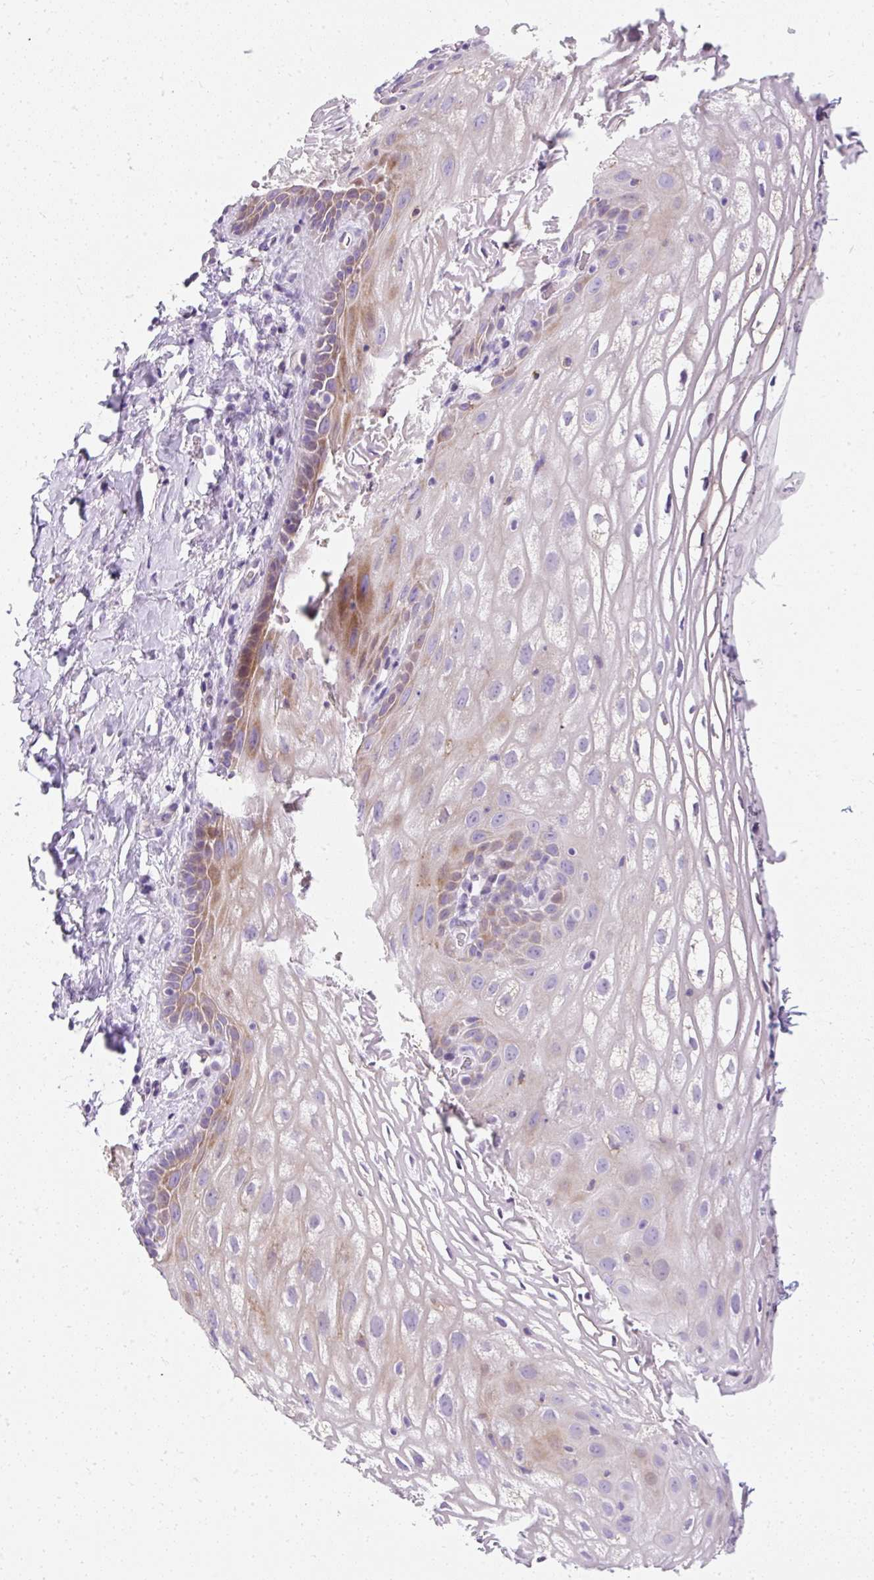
{"staining": {"intensity": "moderate", "quantity": "<25%", "location": "cytoplasmic/membranous"}, "tissue": "vagina", "cell_type": "Squamous epithelial cells", "image_type": "normal", "snomed": [{"axis": "morphology", "description": "Normal tissue, NOS"}, {"axis": "morphology", "description": "Adenocarcinoma, NOS"}, {"axis": "topography", "description": "Rectum"}, {"axis": "topography", "description": "Vagina"}, {"axis": "topography", "description": "Peripheral nerve tissue"}], "caption": "IHC of unremarkable vagina shows low levels of moderate cytoplasmic/membranous positivity in approximately <25% of squamous epithelial cells. (IHC, brightfield microscopy, high magnification).", "gene": "DTX4", "patient": {"sex": "female", "age": 71}}